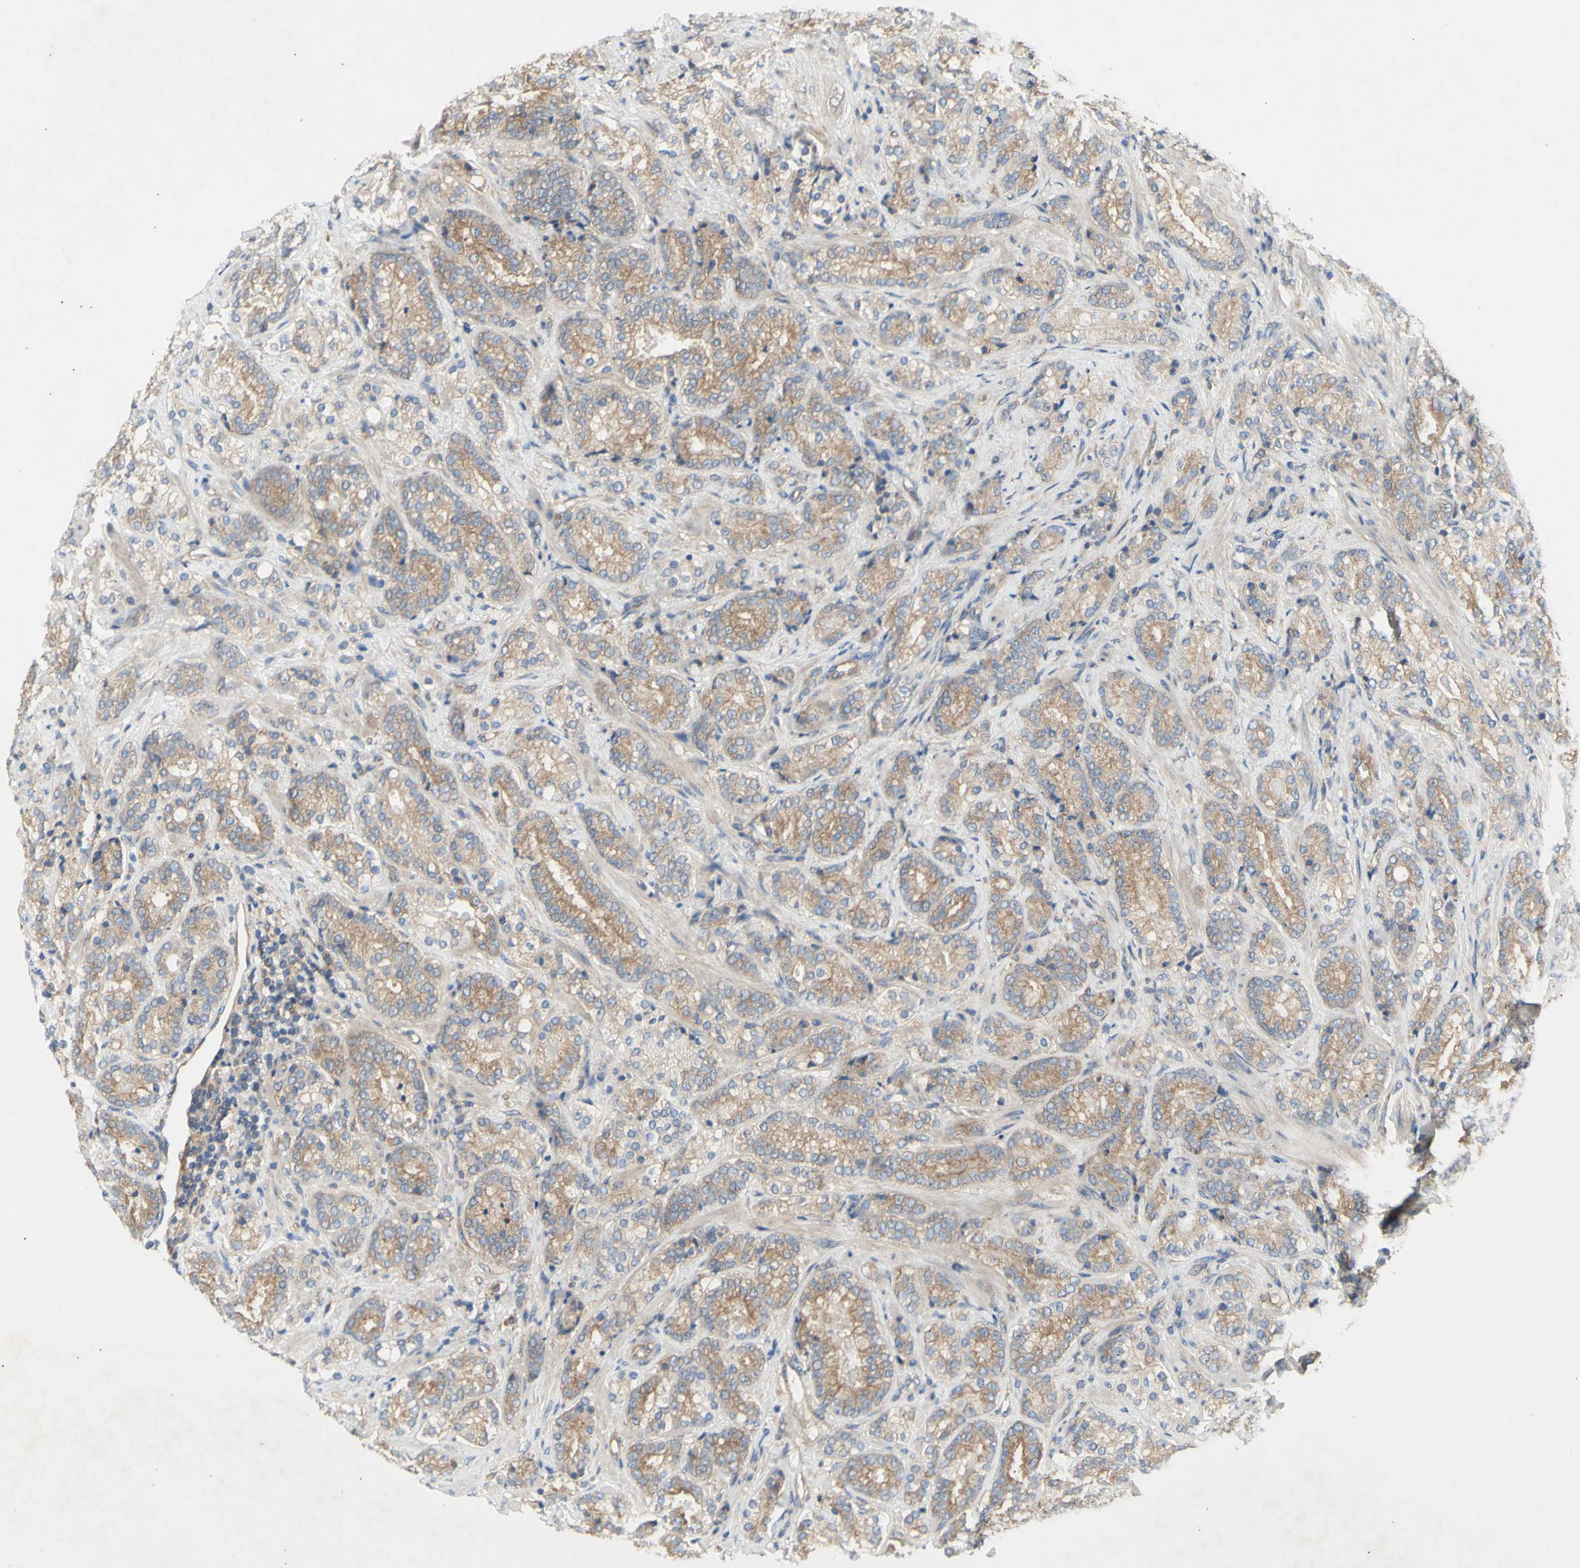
{"staining": {"intensity": "moderate", "quantity": ">75%", "location": "cytoplasmic/membranous"}, "tissue": "prostate cancer", "cell_type": "Tumor cells", "image_type": "cancer", "snomed": [{"axis": "morphology", "description": "Adenocarcinoma, High grade"}, {"axis": "topography", "description": "Prostate"}], "caption": "Protein staining reveals moderate cytoplasmic/membranous expression in approximately >75% of tumor cells in prostate cancer.", "gene": "KLC1", "patient": {"sex": "male", "age": 61}}